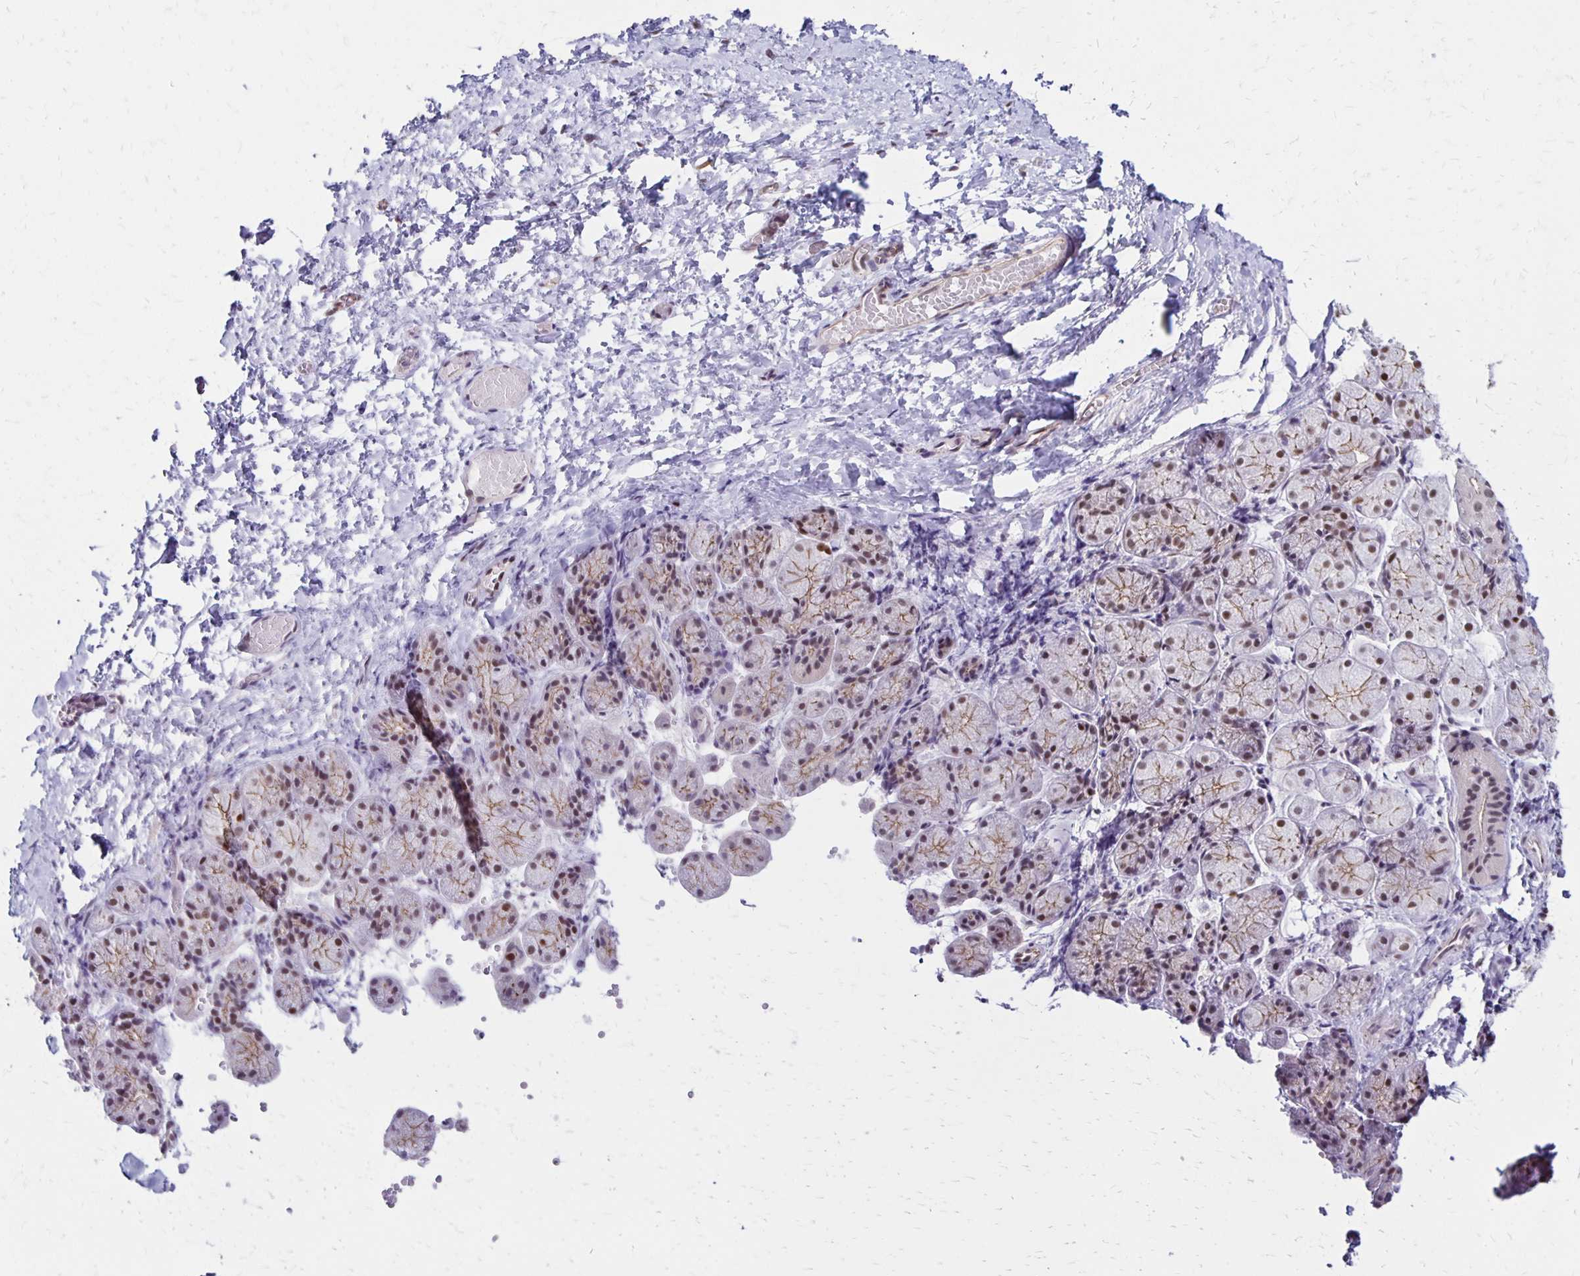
{"staining": {"intensity": "moderate", "quantity": "25%-75%", "location": "cytoplasmic/membranous,nuclear"}, "tissue": "salivary gland", "cell_type": "Glandular cells", "image_type": "normal", "snomed": [{"axis": "morphology", "description": "Normal tissue, NOS"}, {"axis": "topography", "description": "Salivary gland"}], "caption": "Immunohistochemical staining of benign human salivary gland exhibits 25%-75% levels of moderate cytoplasmic/membranous,nuclear protein expression in about 25%-75% of glandular cells. (Brightfield microscopy of DAB IHC at high magnification).", "gene": "DDB2", "patient": {"sex": "female", "age": 24}}